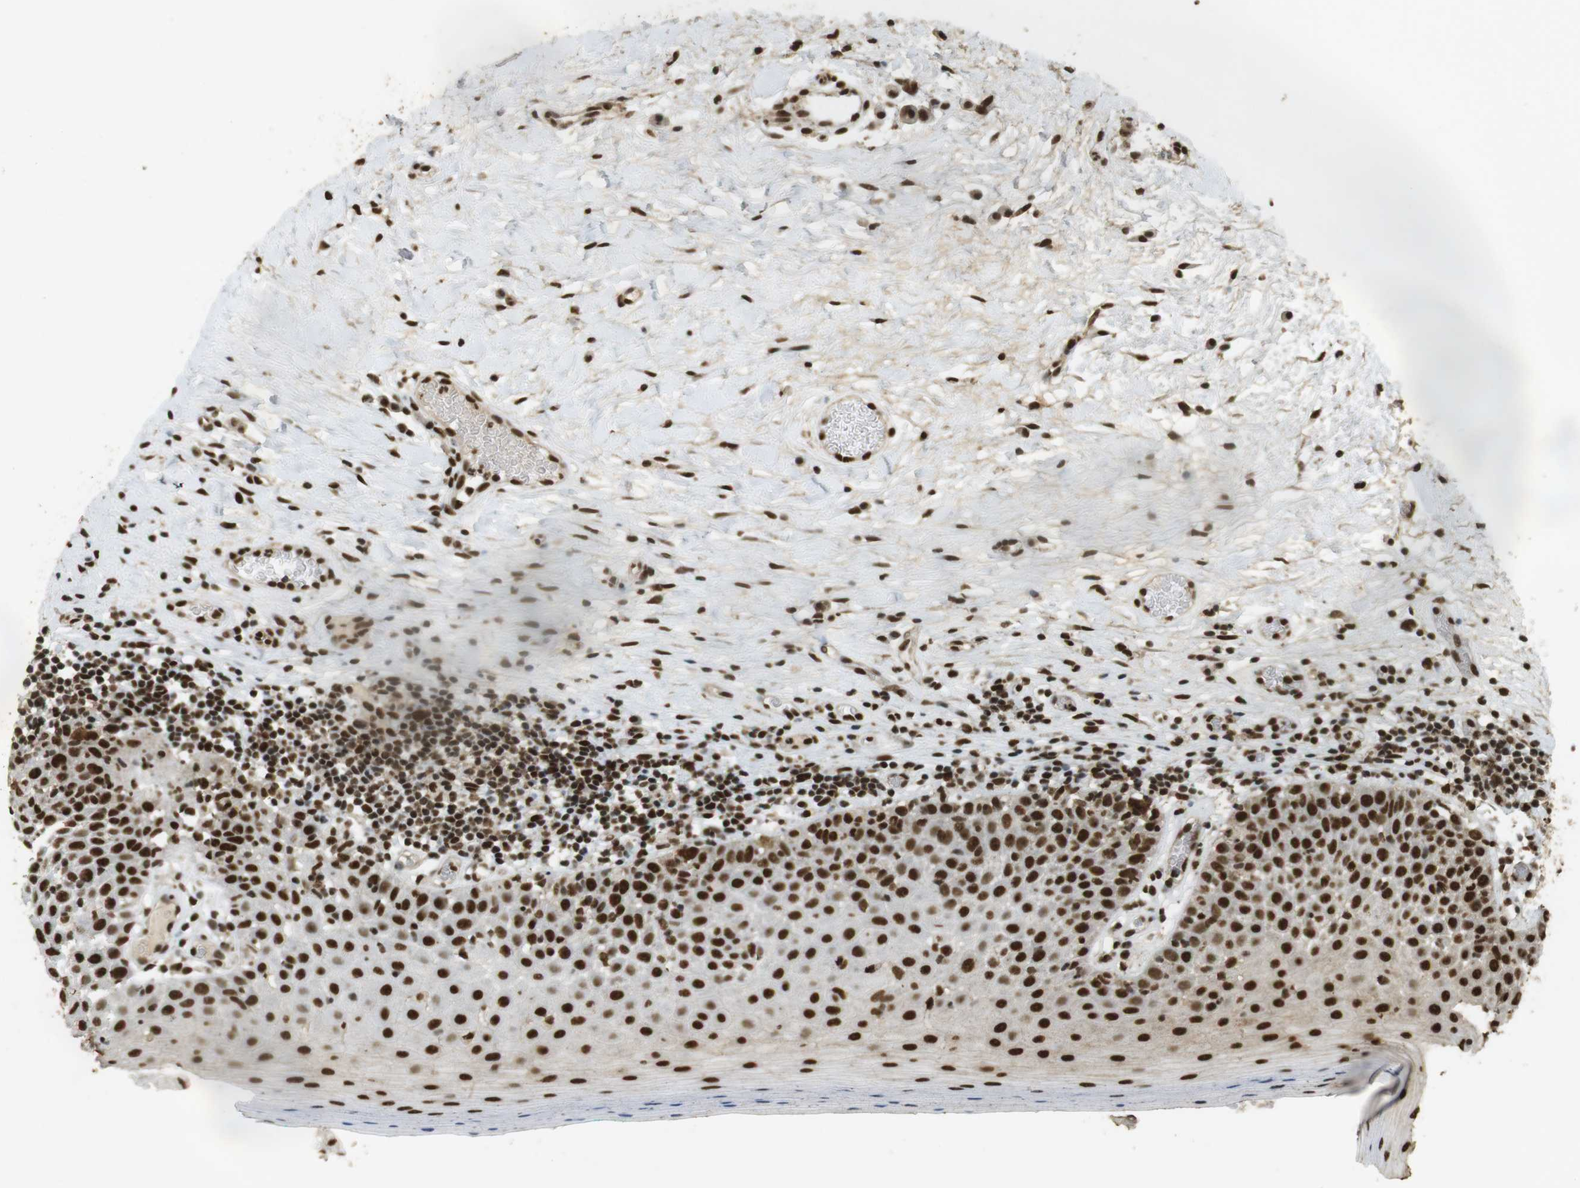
{"staining": {"intensity": "strong", "quantity": ">75%", "location": "nuclear"}, "tissue": "oral mucosa", "cell_type": "Squamous epithelial cells", "image_type": "normal", "snomed": [{"axis": "morphology", "description": "Normal tissue, NOS"}, {"axis": "topography", "description": "Skeletal muscle"}, {"axis": "topography", "description": "Oral tissue"}], "caption": "DAB immunohistochemical staining of unremarkable human oral mucosa demonstrates strong nuclear protein staining in about >75% of squamous epithelial cells.", "gene": "GATA4", "patient": {"sex": "male", "age": 58}}